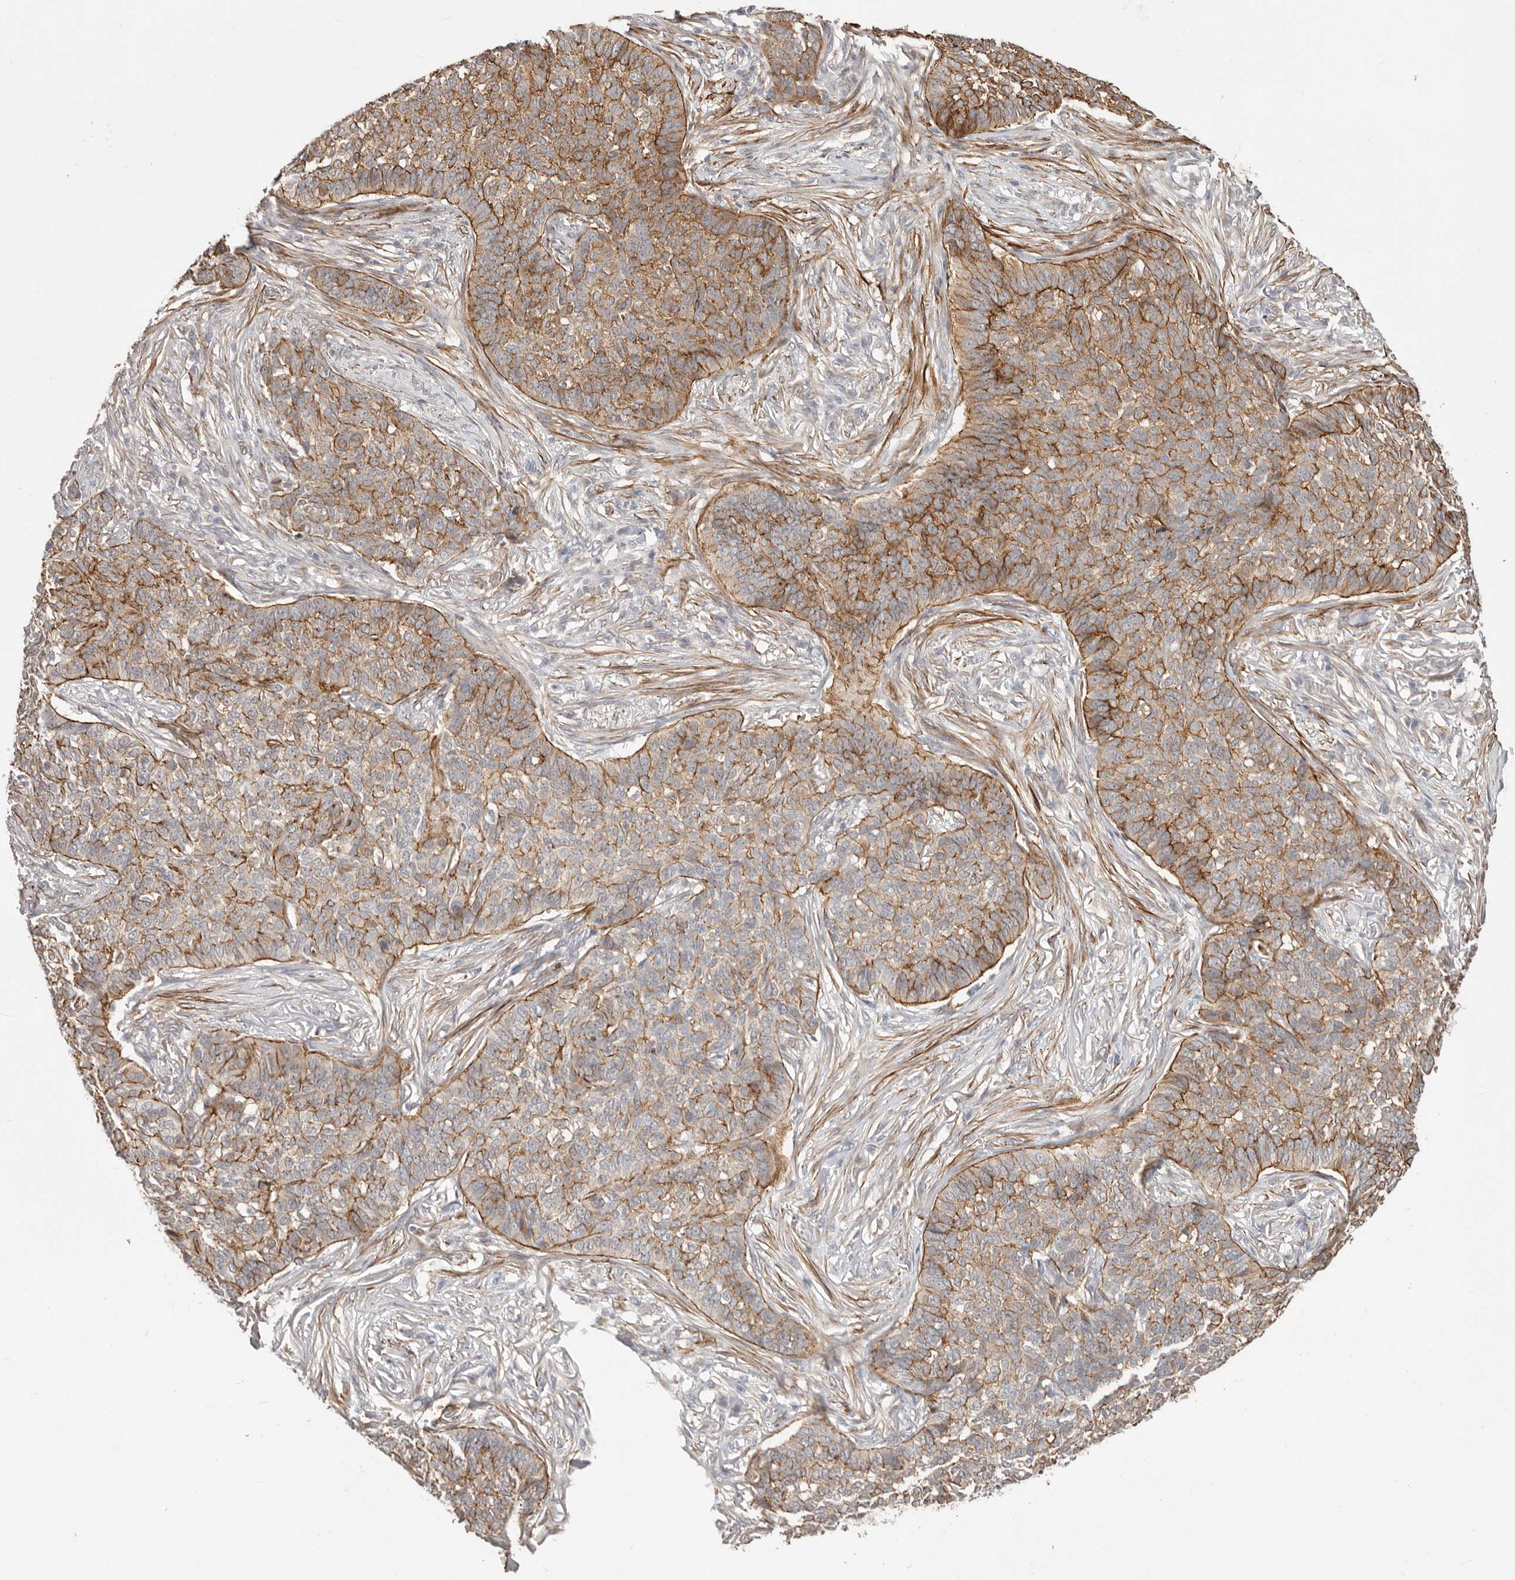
{"staining": {"intensity": "moderate", "quantity": ">75%", "location": "cytoplasmic/membranous"}, "tissue": "skin cancer", "cell_type": "Tumor cells", "image_type": "cancer", "snomed": [{"axis": "morphology", "description": "Basal cell carcinoma"}, {"axis": "topography", "description": "Skin"}], "caption": "High-power microscopy captured an immunohistochemistry micrograph of skin basal cell carcinoma, revealing moderate cytoplasmic/membranous expression in about >75% of tumor cells. (Brightfield microscopy of DAB IHC at high magnification).", "gene": "SZT2", "patient": {"sex": "male", "age": 85}}